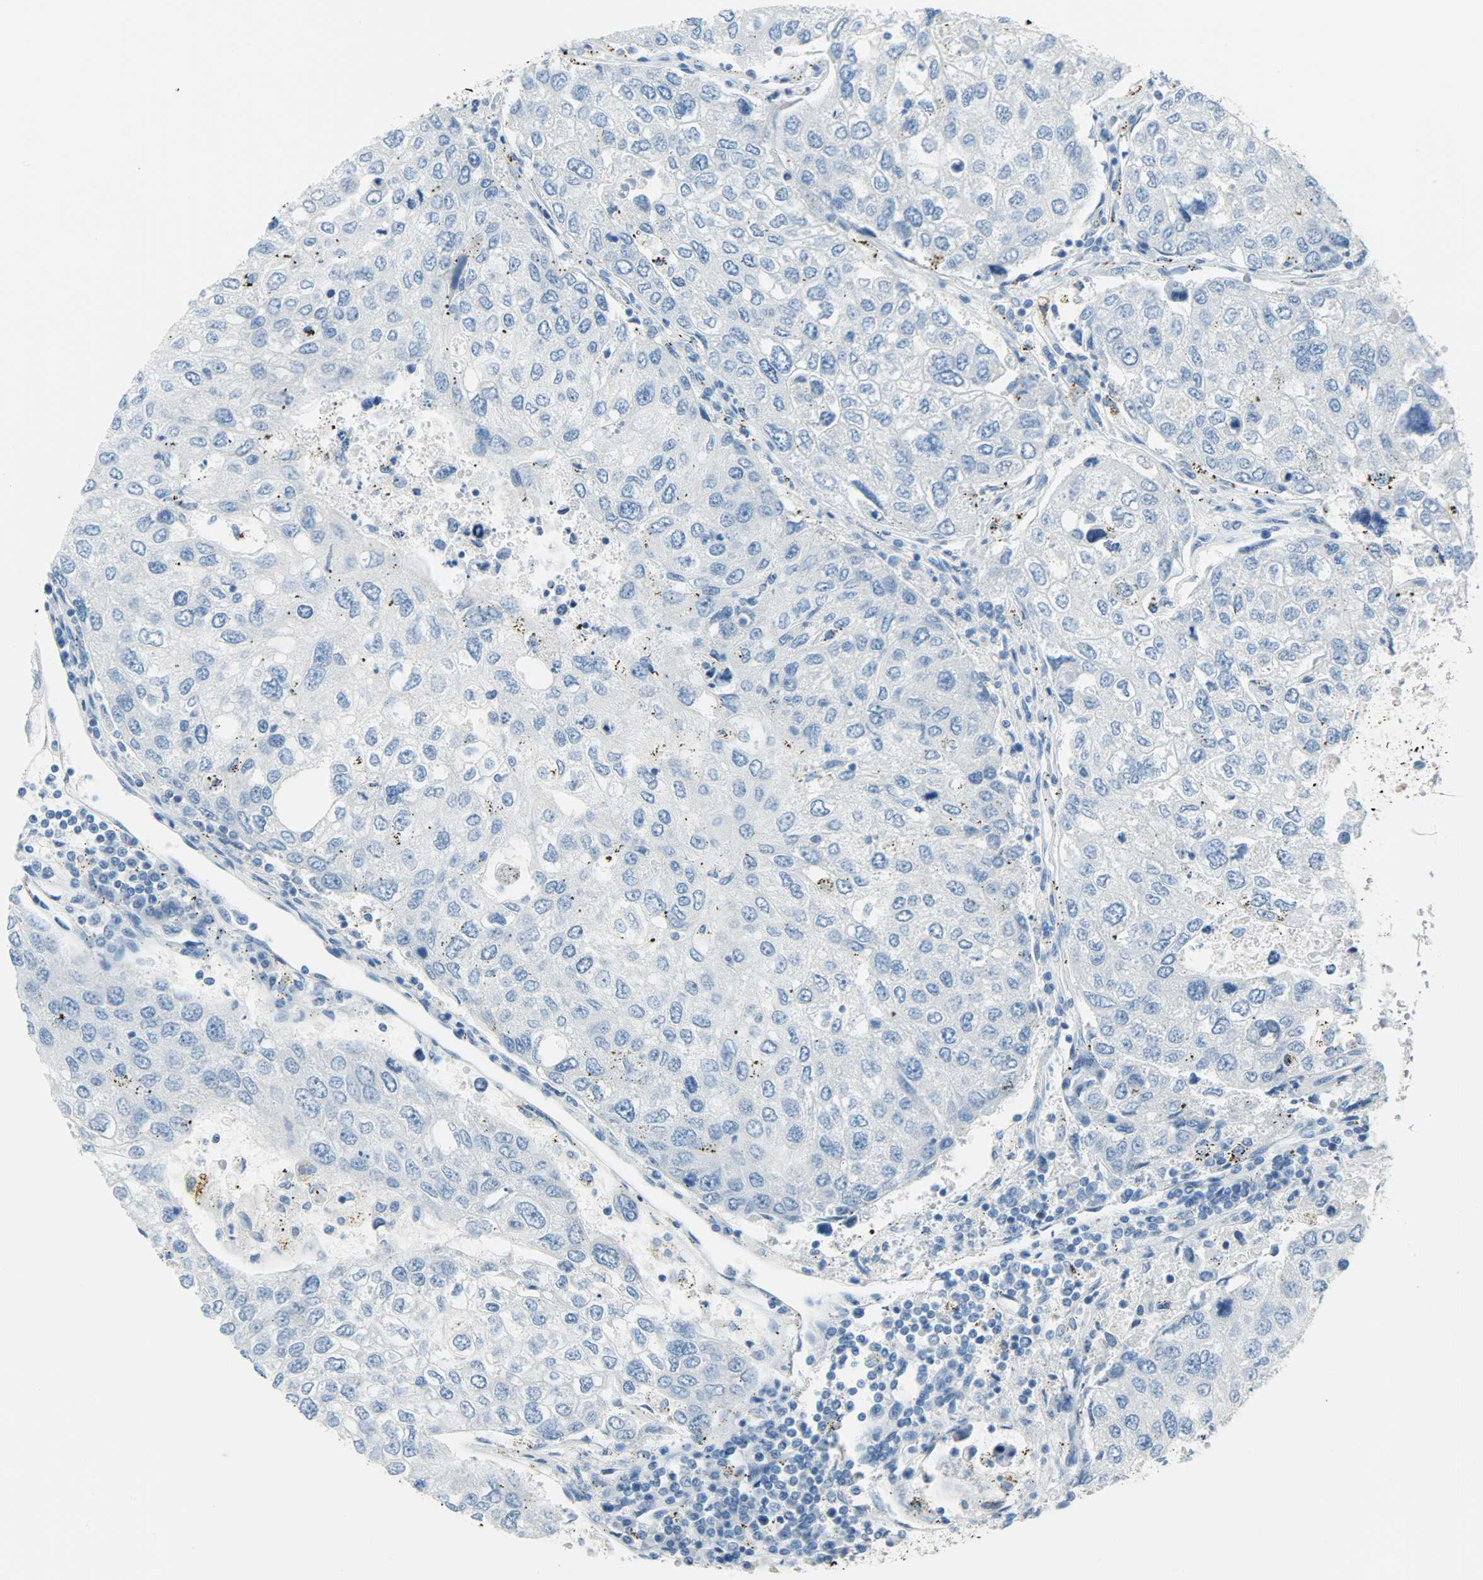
{"staining": {"intensity": "negative", "quantity": "none", "location": "none"}, "tissue": "urothelial cancer", "cell_type": "Tumor cells", "image_type": "cancer", "snomed": [{"axis": "morphology", "description": "Urothelial carcinoma, High grade"}, {"axis": "topography", "description": "Lymph node"}, {"axis": "topography", "description": "Urinary bladder"}], "caption": "Tumor cells are negative for protein expression in human urothelial carcinoma (high-grade). (Stains: DAB (3,3'-diaminobenzidine) immunohistochemistry with hematoxylin counter stain, Microscopy: brightfield microscopy at high magnification).", "gene": "PROM1", "patient": {"sex": "male", "age": 51}}